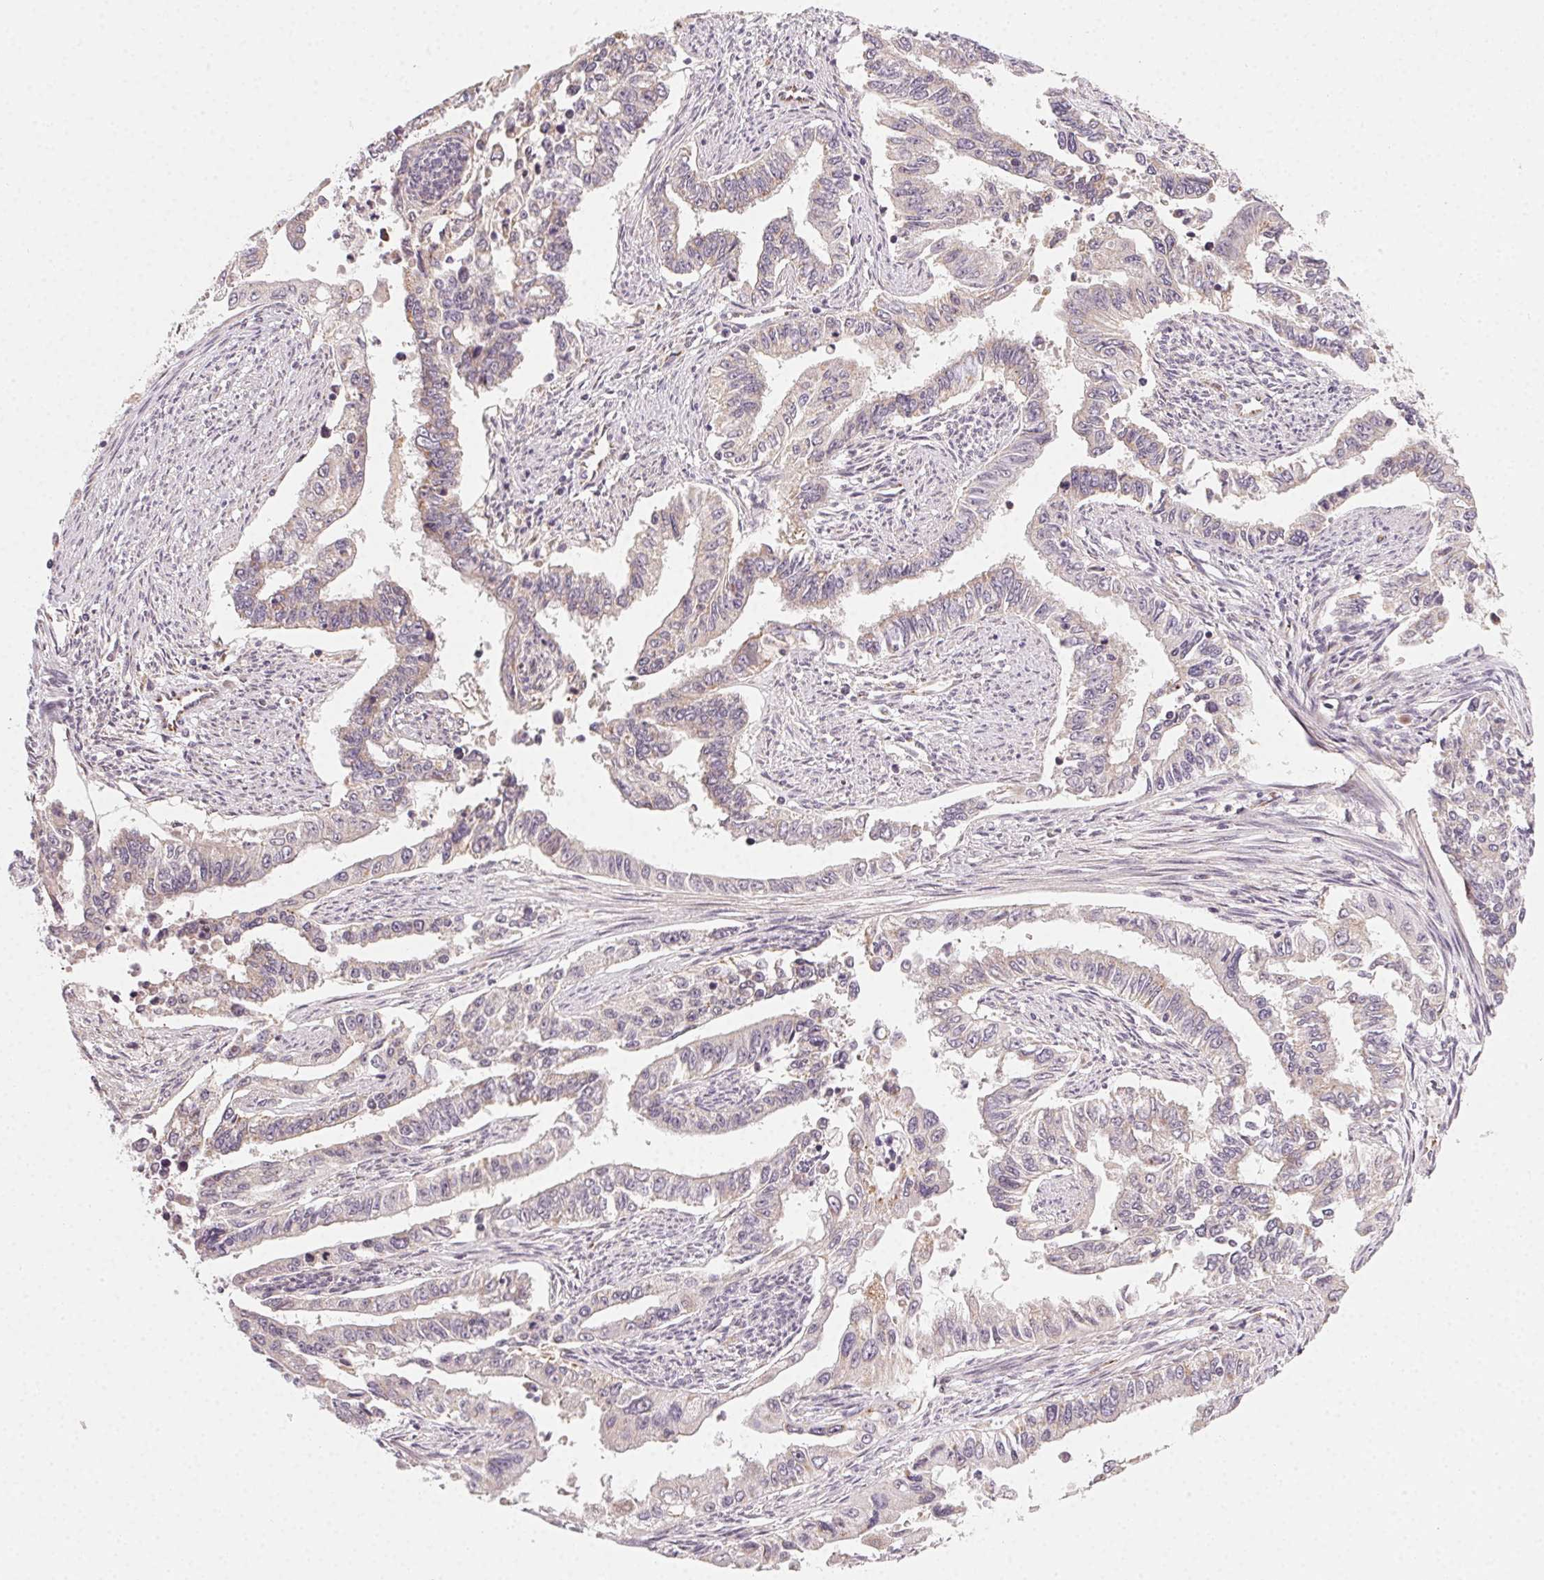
{"staining": {"intensity": "negative", "quantity": "none", "location": "none"}, "tissue": "endometrial cancer", "cell_type": "Tumor cells", "image_type": "cancer", "snomed": [{"axis": "morphology", "description": "Adenocarcinoma, NOS"}, {"axis": "topography", "description": "Uterus"}], "caption": "Immunohistochemistry (IHC) of endometrial adenocarcinoma demonstrates no expression in tumor cells.", "gene": "NCOA4", "patient": {"sex": "female", "age": 59}}